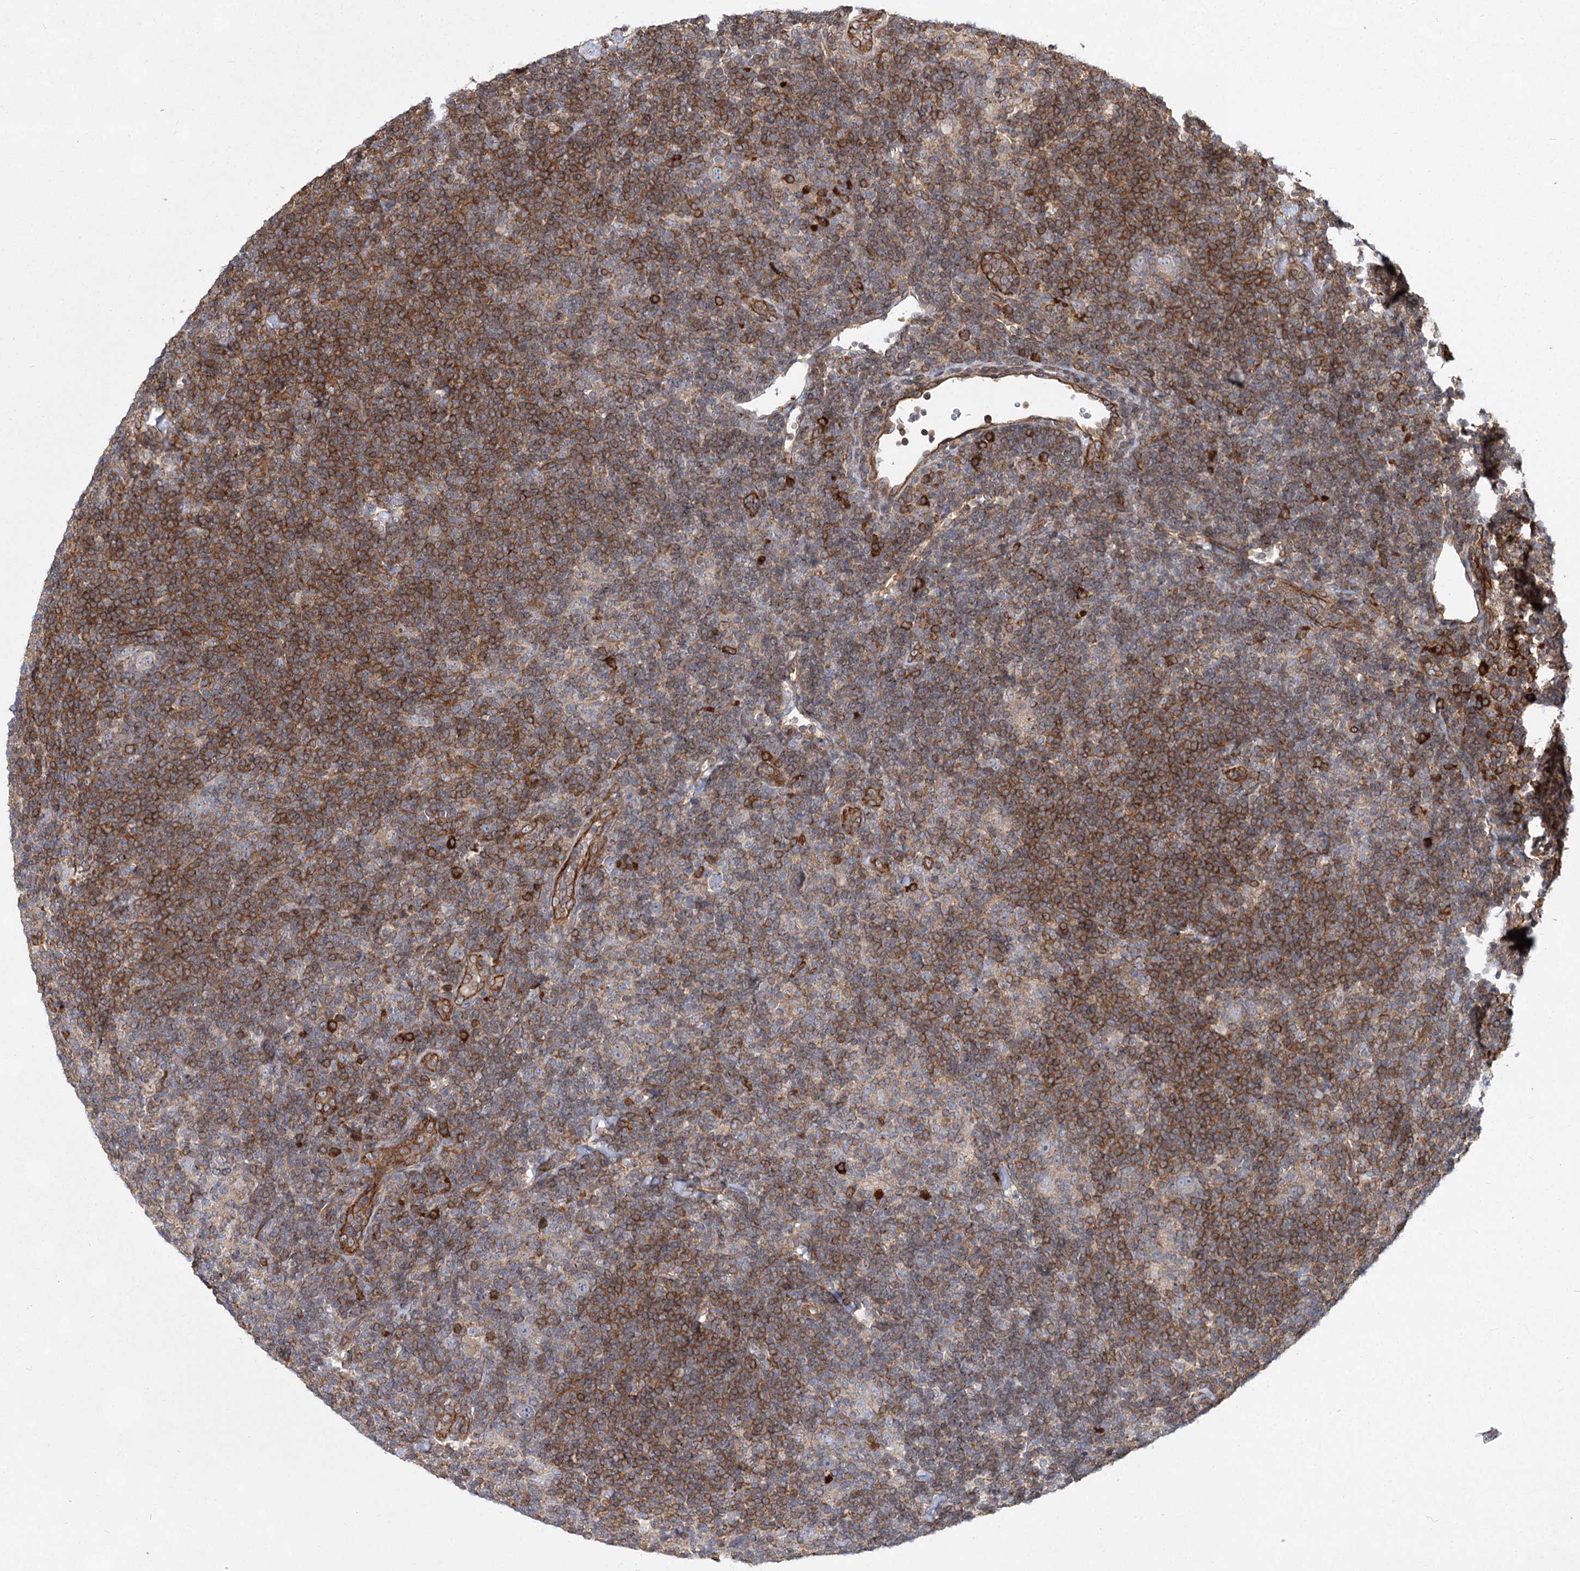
{"staining": {"intensity": "negative", "quantity": "none", "location": "none"}, "tissue": "lymphoma", "cell_type": "Tumor cells", "image_type": "cancer", "snomed": [{"axis": "morphology", "description": "Hodgkin's disease, NOS"}, {"axis": "topography", "description": "Lymph node"}], "caption": "Lymphoma was stained to show a protein in brown. There is no significant expression in tumor cells.", "gene": "IQSEC1", "patient": {"sex": "female", "age": 57}}